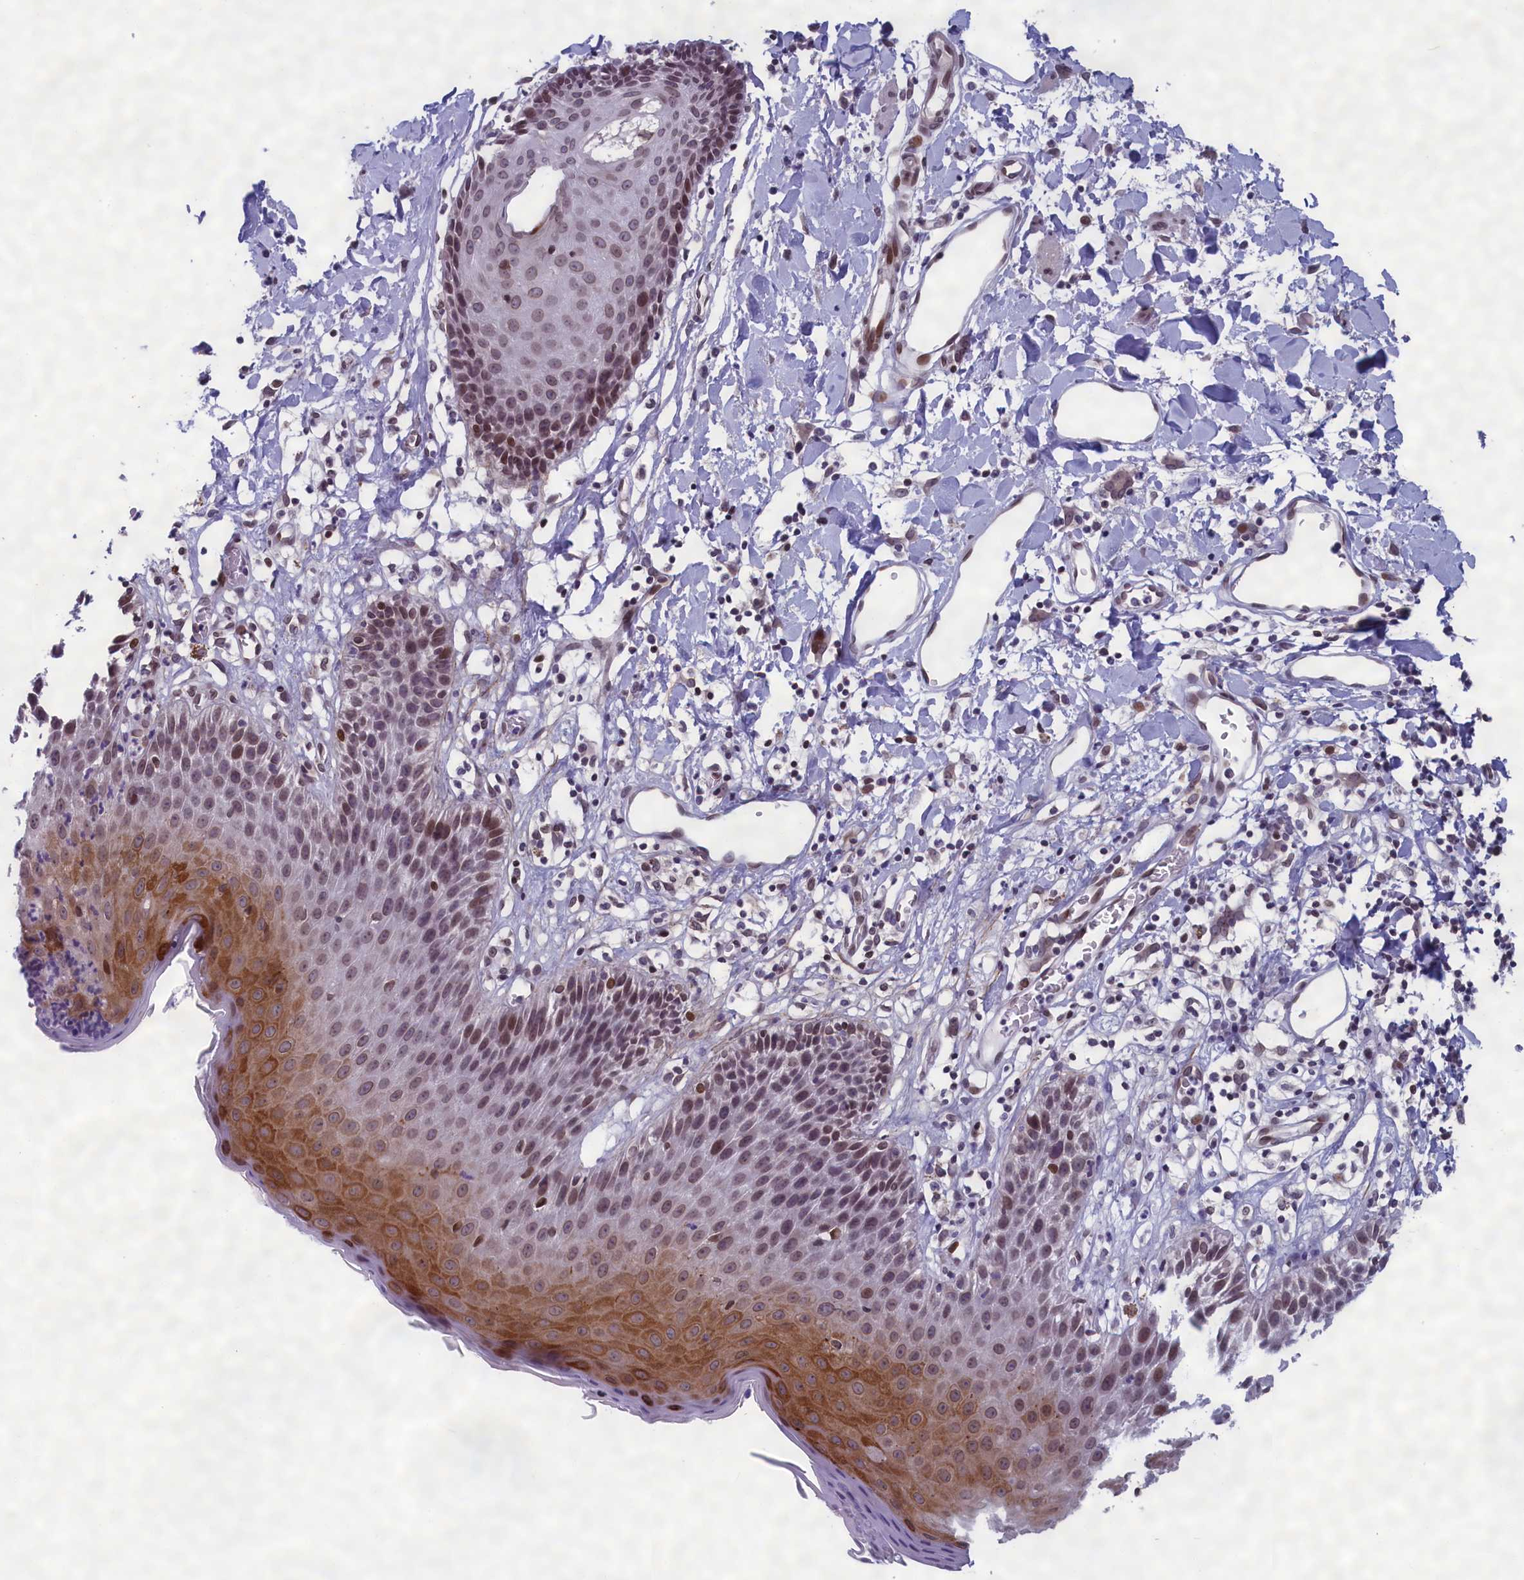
{"staining": {"intensity": "strong", "quantity": "25%-75%", "location": "cytoplasmic/membranous,nuclear"}, "tissue": "skin", "cell_type": "Epidermal cells", "image_type": "normal", "snomed": [{"axis": "morphology", "description": "Normal tissue, NOS"}, {"axis": "topography", "description": "Vulva"}], "caption": "Skin stained for a protein reveals strong cytoplasmic/membranous,nuclear positivity in epidermal cells. Using DAB (3,3'-diaminobenzidine) (brown) and hematoxylin (blue) stains, captured at high magnification using brightfield microscopy.", "gene": "GPSM1", "patient": {"sex": "female", "age": 68}}